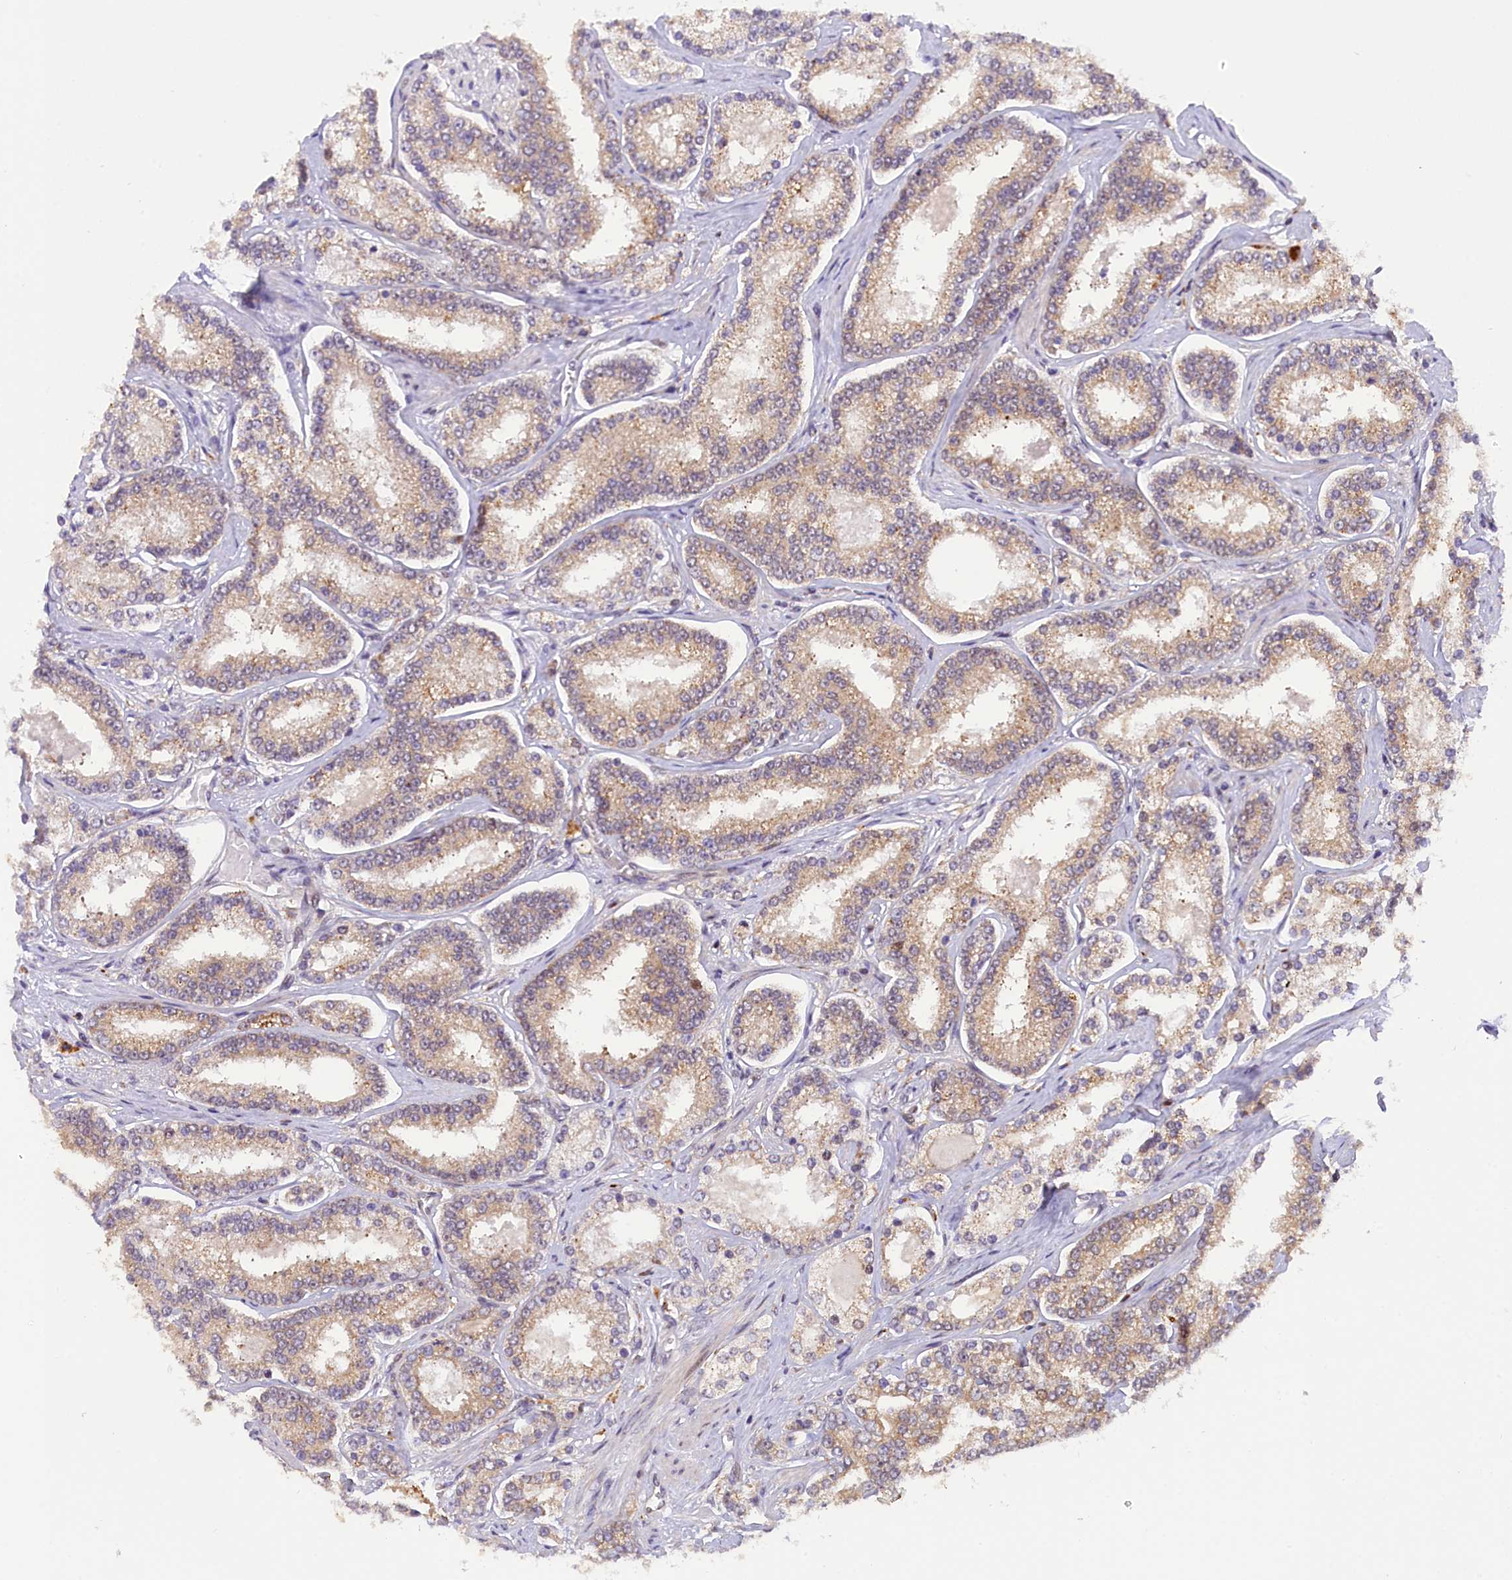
{"staining": {"intensity": "weak", "quantity": "<25%", "location": "cytoplasmic/membranous"}, "tissue": "prostate cancer", "cell_type": "Tumor cells", "image_type": "cancer", "snomed": [{"axis": "morphology", "description": "Normal tissue, NOS"}, {"axis": "morphology", "description": "Adenocarcinoma, High grade"}, {"axis": "topography", "description": "Prostate"}], "caption": "This is an immunohistochemistry (IHC) image of prostate cancer (high-grade adenocarcinoma). There is no expression in tumor cells.", "gene": "SAMD4A", "patient": {"sex": "male", "age": 83}}